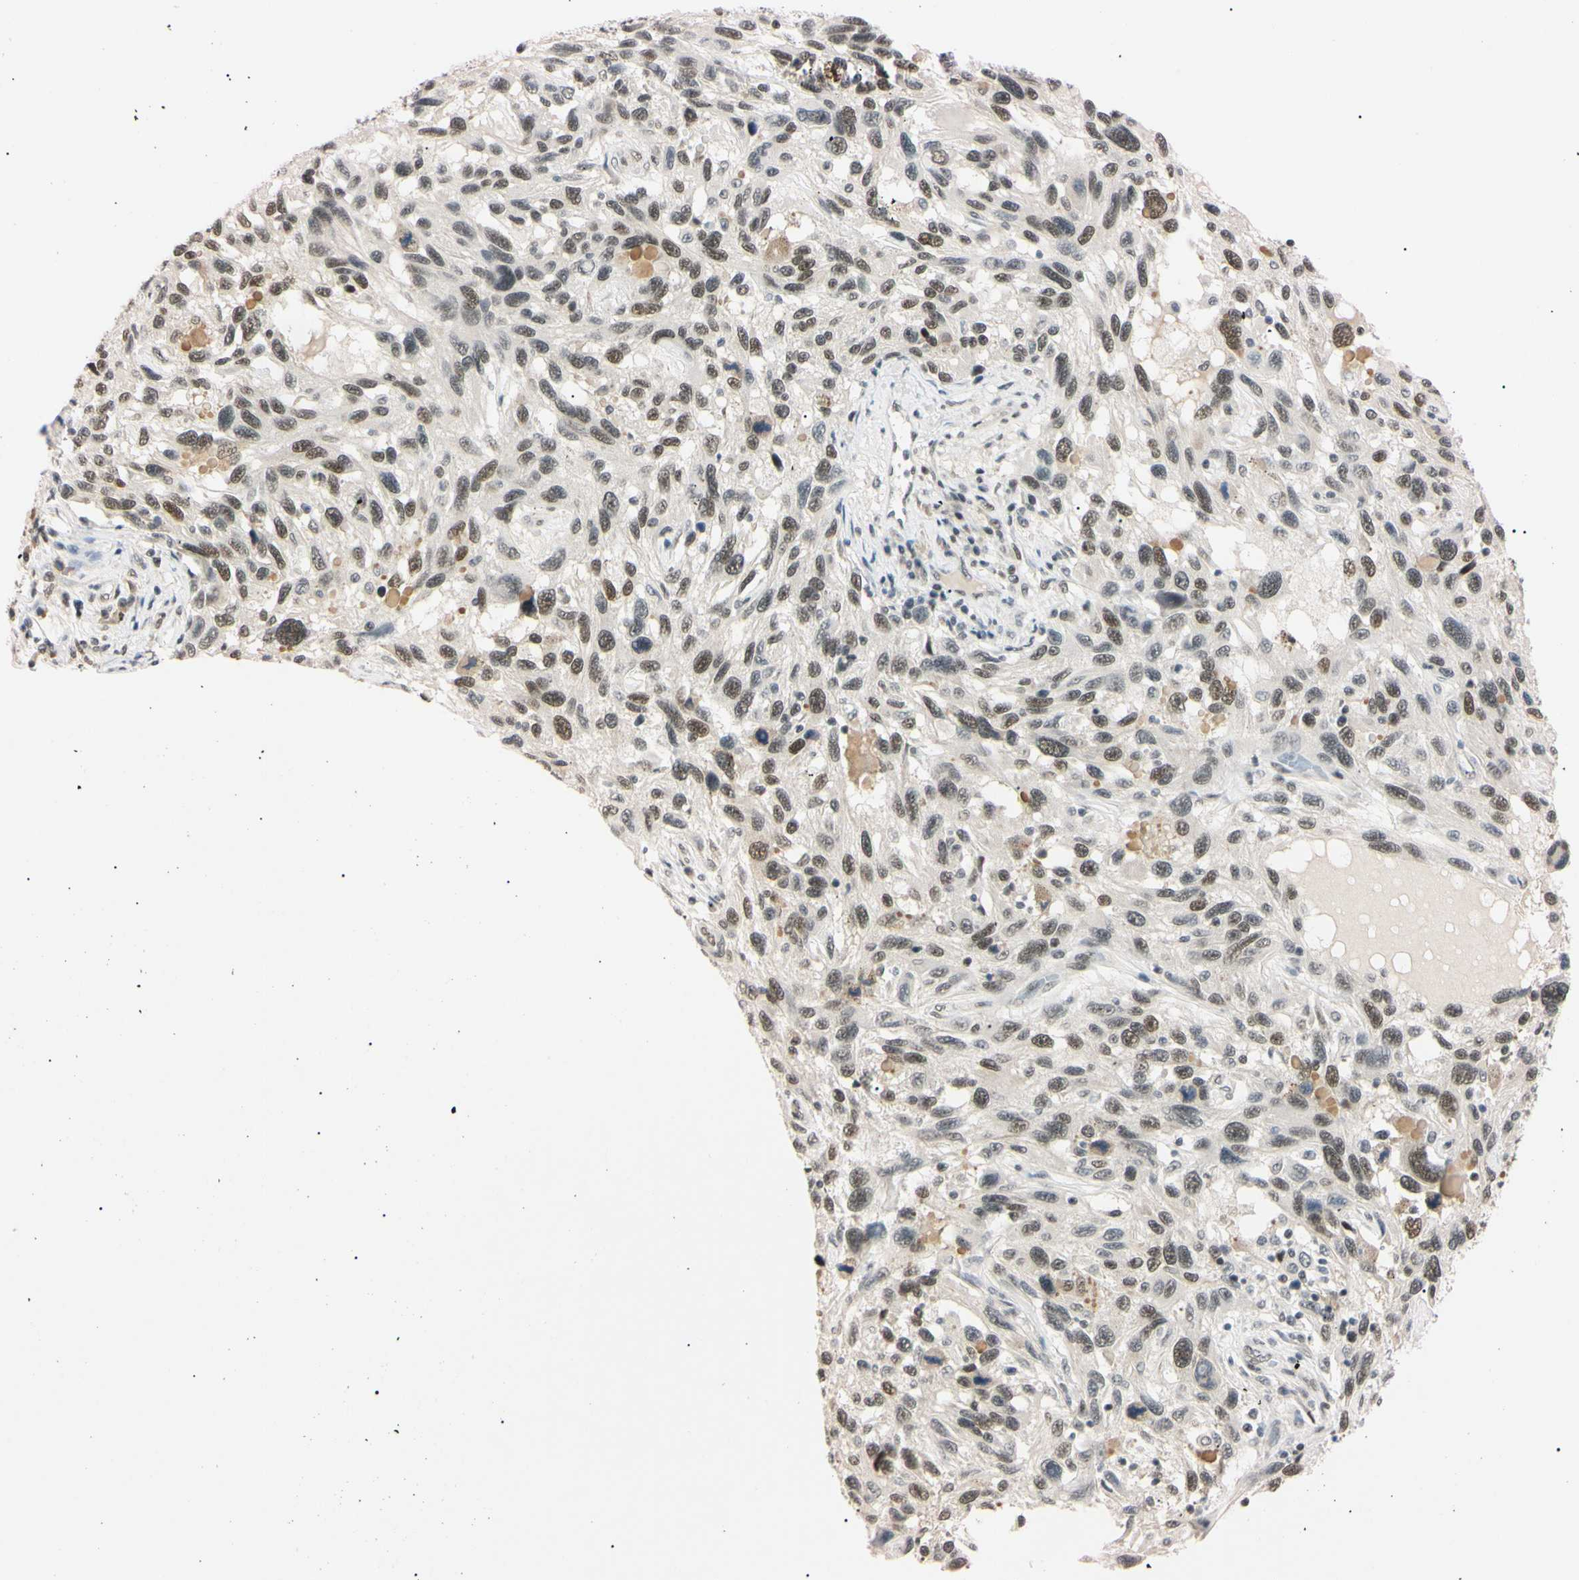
{"staining": {"intensity": "weak", "quantity": "25%-75%", "location": "nuclear"}, "tissue": "melanoma", "cell_type": "Tumor cells", "image_type": "cancer", "snomed": [{"axis": "morphology", "description": "Malignant melanoma, NOS"}, {"axis": "topography", "description": "Skin"}], "caption": "Weak nuclear expression for a protein is appreciated in approximately 25%-75% of tumor cells of malignant melanoma using immunohistochemistry.", "gene": "ZNF134", "patient": {"sex": "male", "age": 53}}